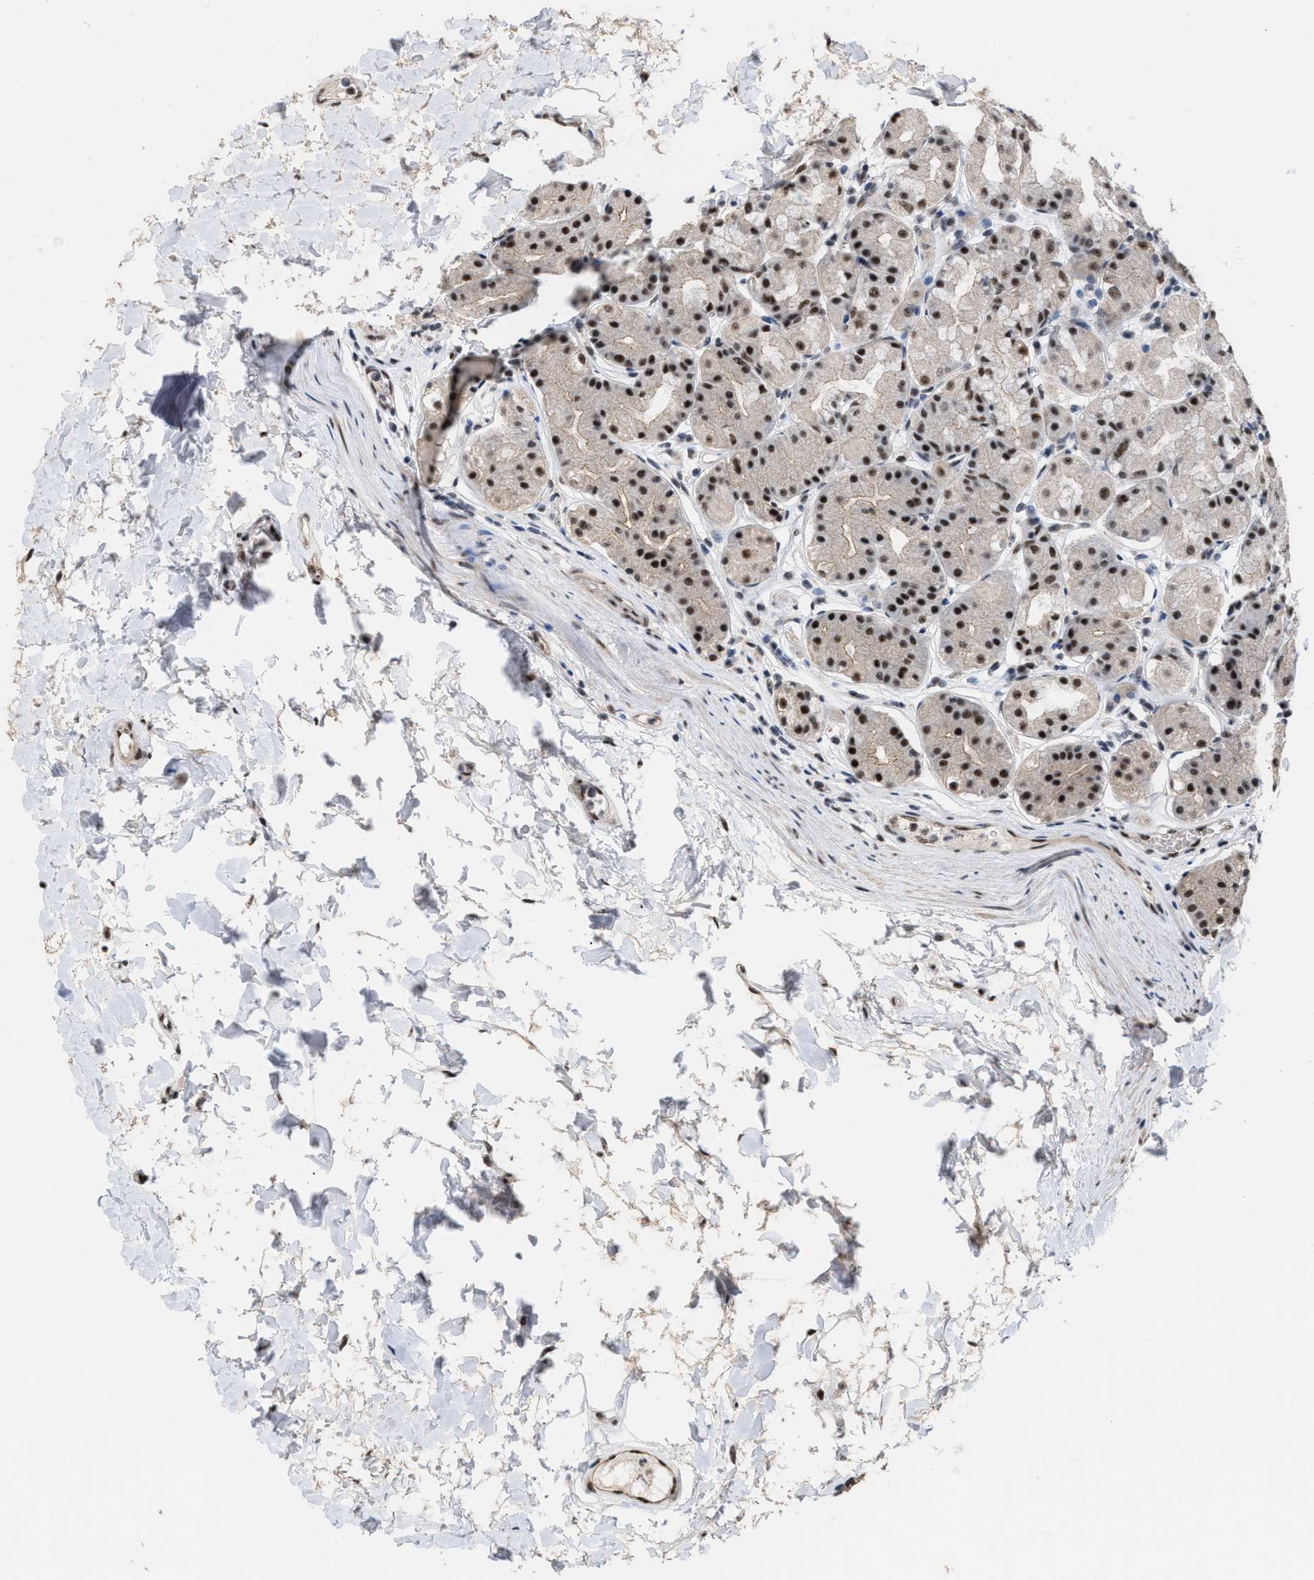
{"staining": {"intensity": "strong", "quantity": ">75%", "location": "nuclear"}, "tissue": "stomach", "cell_type": "Glandular cells", "image_type": "normal", "snomed": [{"axis": "morphology", "description": "Normal tissue, NOS"}, {"axis": "topography", "description": "Stomach"}, {"axis": "topography", "description": "Stomach, lower"}], "caption": "A brown stain shows strong nuclear positivity of a protein in glandular cells of unremarkable stomach. The staining is performed using DAB brown chromogen to label protein expression. The nuclei are counter-stained blue using hematoxylin.", "gene": "EIF4A3", "patient": {"sex": "female", "age": 56}}